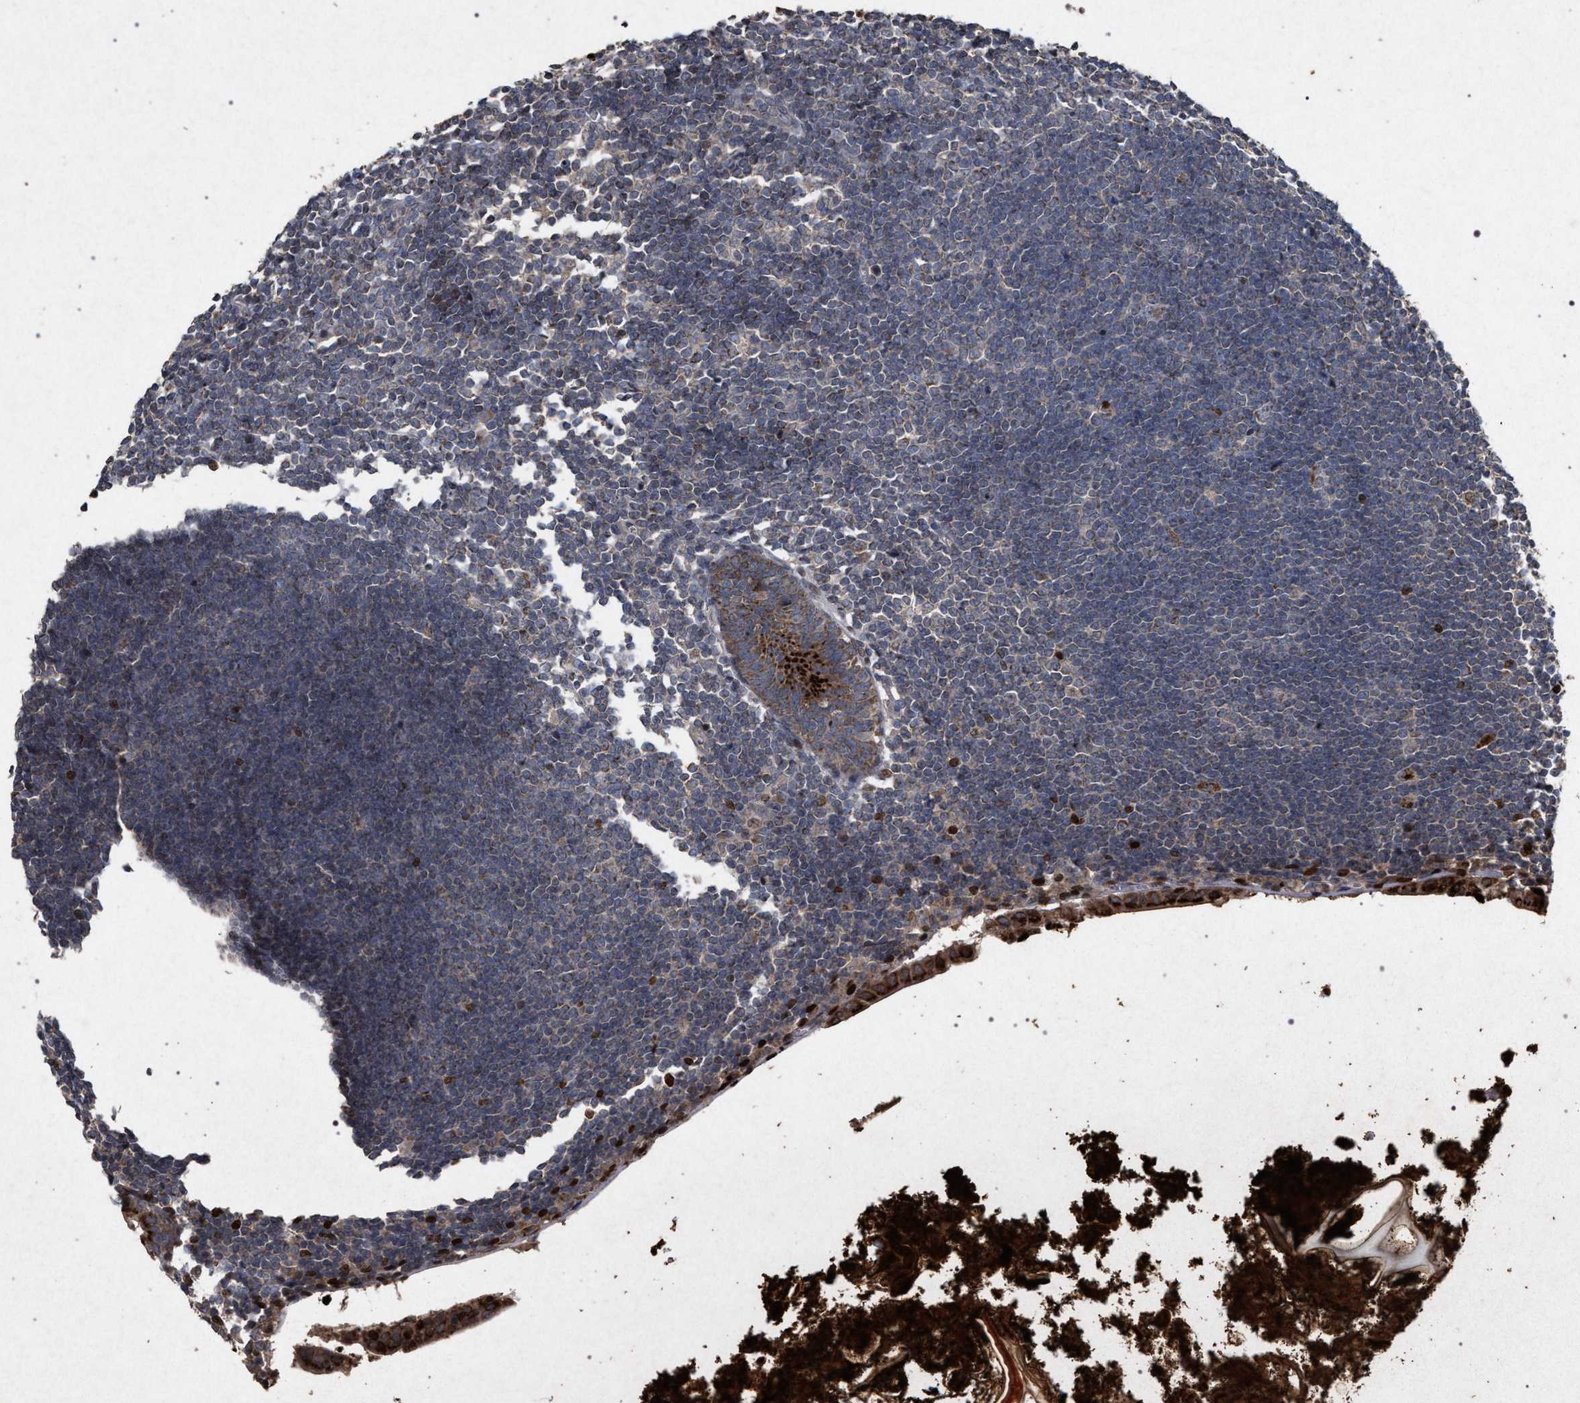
{"staining": {"intensity": "strong", "quantity": ">75%", "location": "cytoplasmic/membranous"}, "tissue": "appendix", "cell_type": "Glandular cells", "image_type": "normal", "snomed": [{"axis": "morphology", "description": "Normal tissue, NOS"}, {"axis": "topography", "description": "Appendix"}], "caption": "Immunohistochemistry histopathology image of normal appendix: appendix stained using IHC reveals high levels of strong protein expression localized specifically in the cytoplasmic/membranous of glandular cells, appearing as a cytoplasmic/membranous brown color.", "gene": "PKD2L1", "patient": {"sex": "female", "age": 50}}